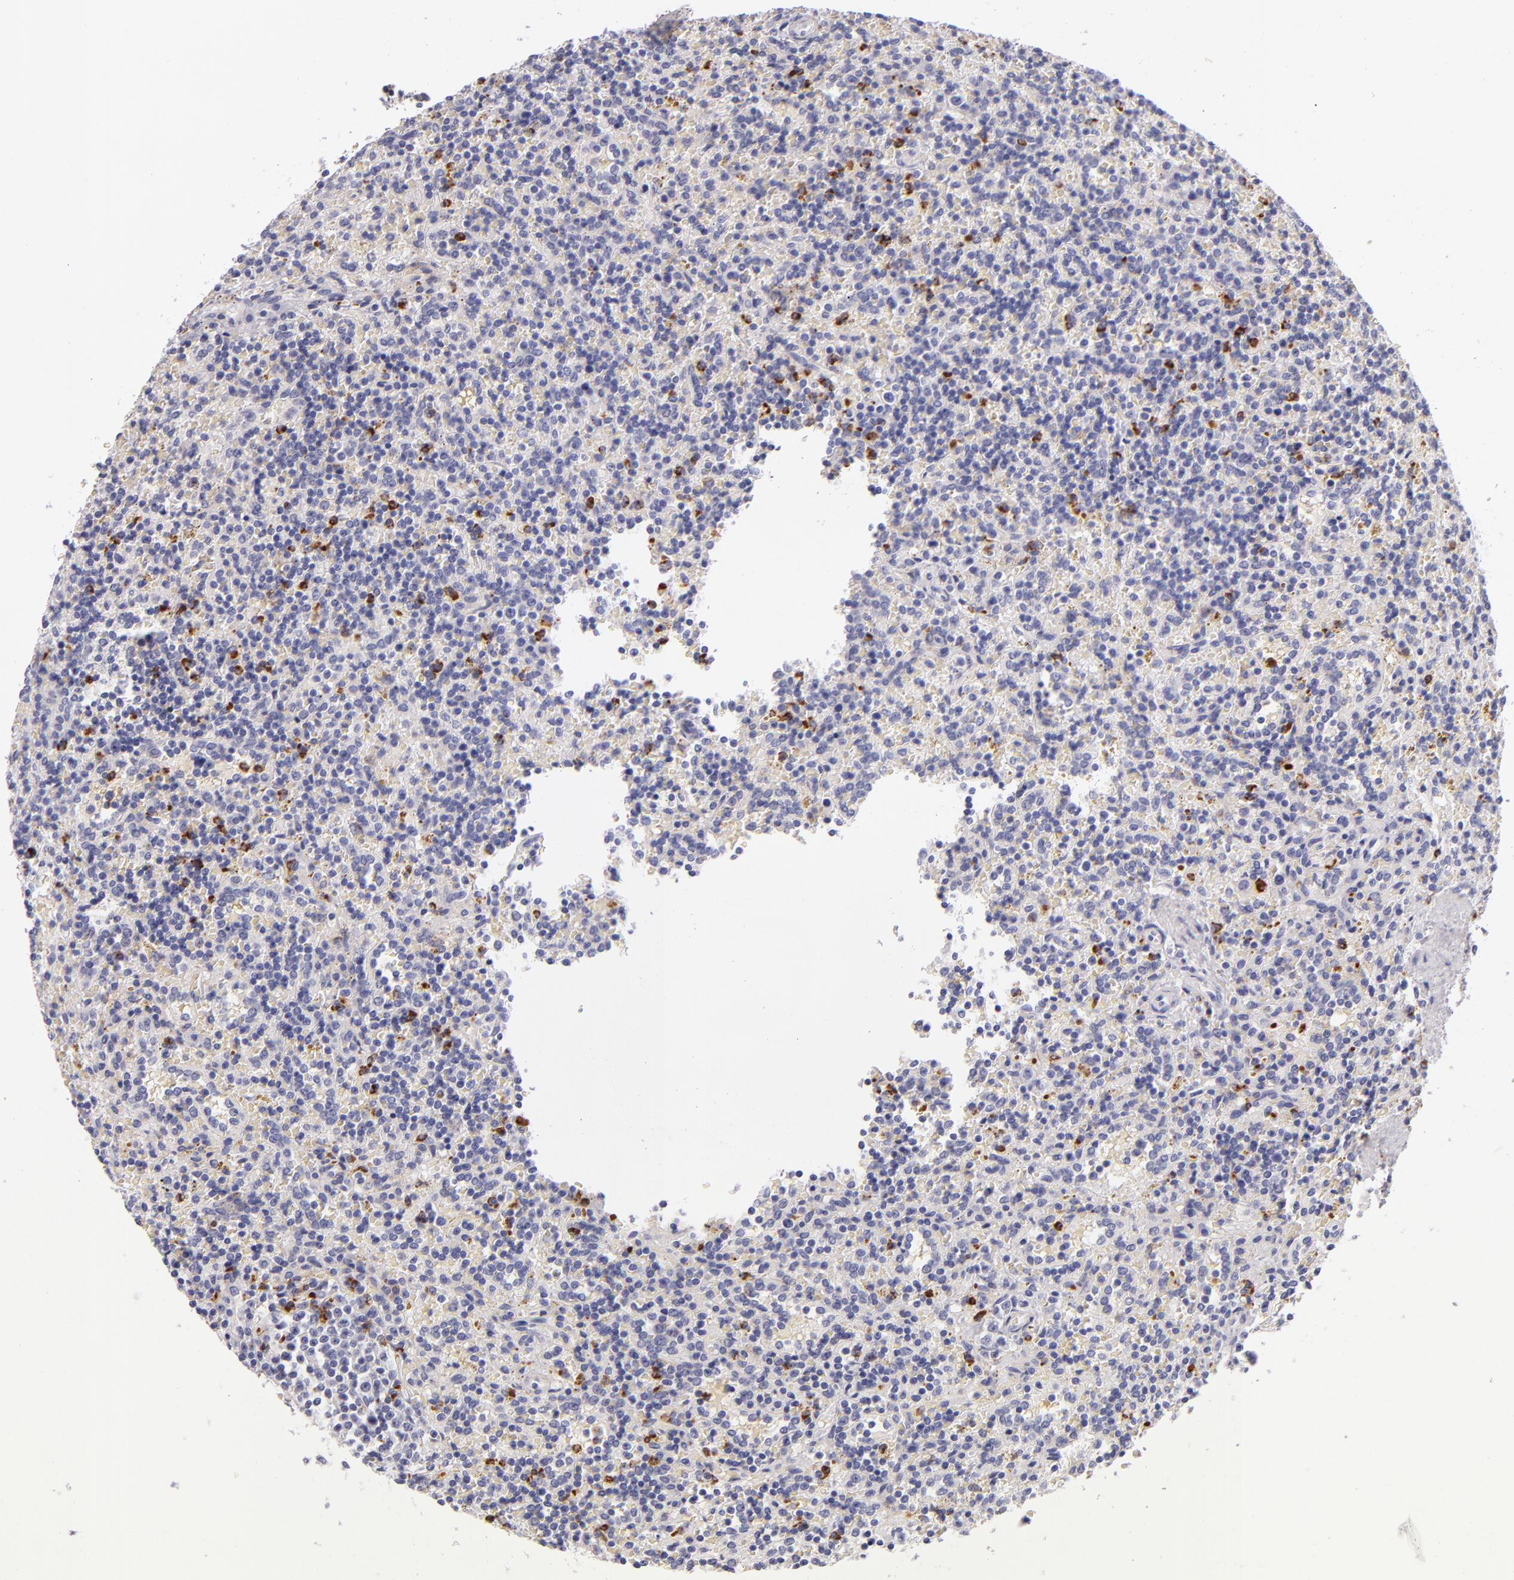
{"staining": {"intensity": "negative", "quantity": "none", "location": "none"}, "tissue": "lymphoma", "cell_type": "Tumor cells", "image_type": "cancer", "snomed": [{"axis": "morphology", "description": "Malignant lymphoma, non-Hodgkin's type, Low grade"}, {"axis": "topography", "description": "Spleen"}], "caption": "DAB immunohistochemical staining of human low-grade malignant lymphoma, non-Hodgkin's type shows no significant positivity in tumor cells.", "gene": "CDH3", "patient": {"sex": "male", "age": 67}}